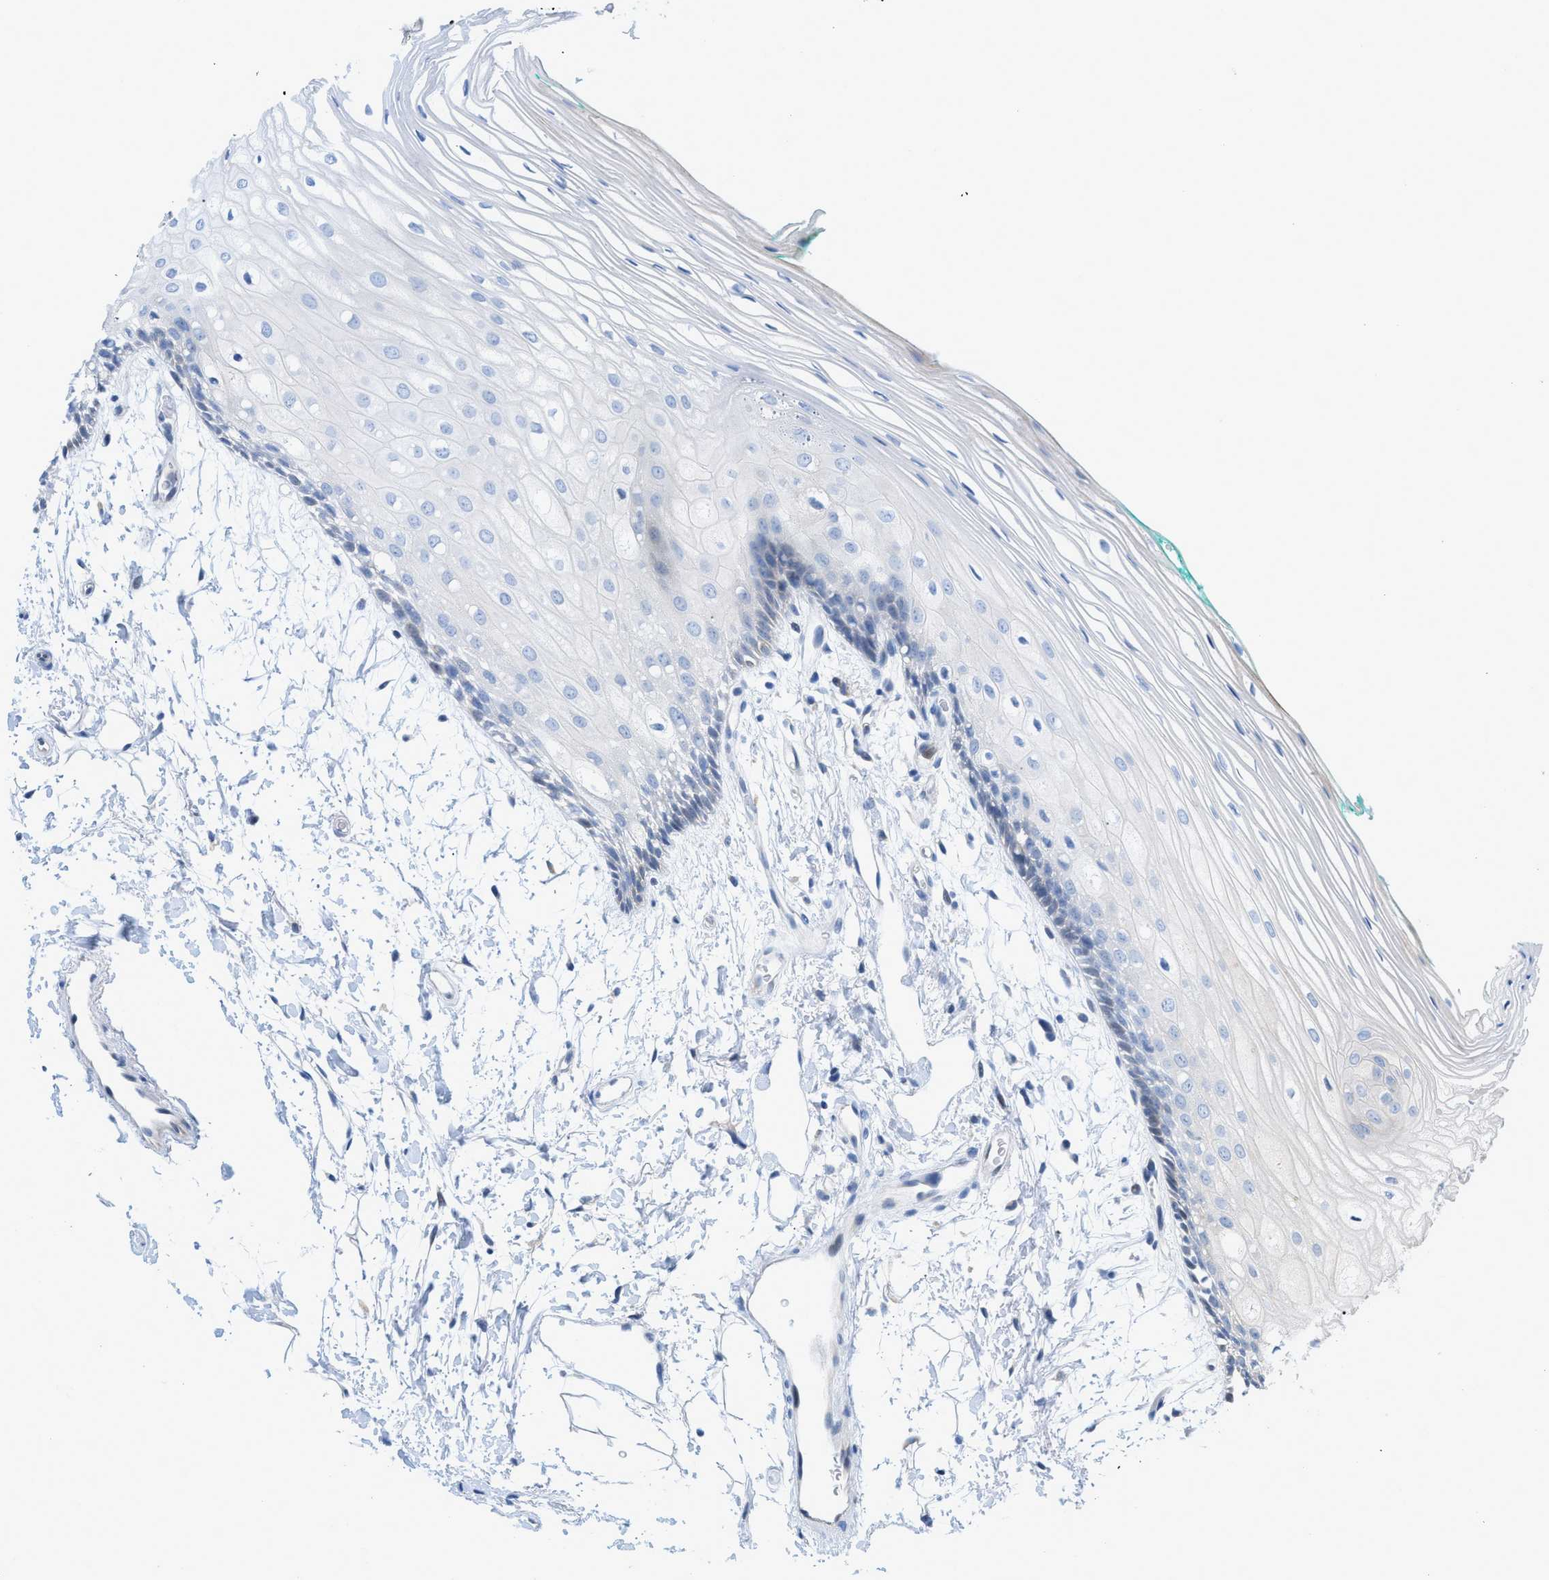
{"staining": {"intensity": "negative", "quantity": "none", "location": "none"}, "tissue": "oral mucosa", "cell_type": "Squamous epithelial cells", "image_type": "normal", "snomed": [{"axis": "morphology", "description": "Normal tissue, NOS"}, {"axis": "topography", "description": "Skeletal muscle"}, {"axis": "topography", "description": "Oral tissue"}, {"axis": "topography", "description": "Peripheral nerve tissue"}], "caption": "DAB immunohistochemical staining of benign oral mucosa displays no significant staining in squamous epithelial cells.", "gene": "RBBP9", "patient": {"sex": "female", "age": 84}}